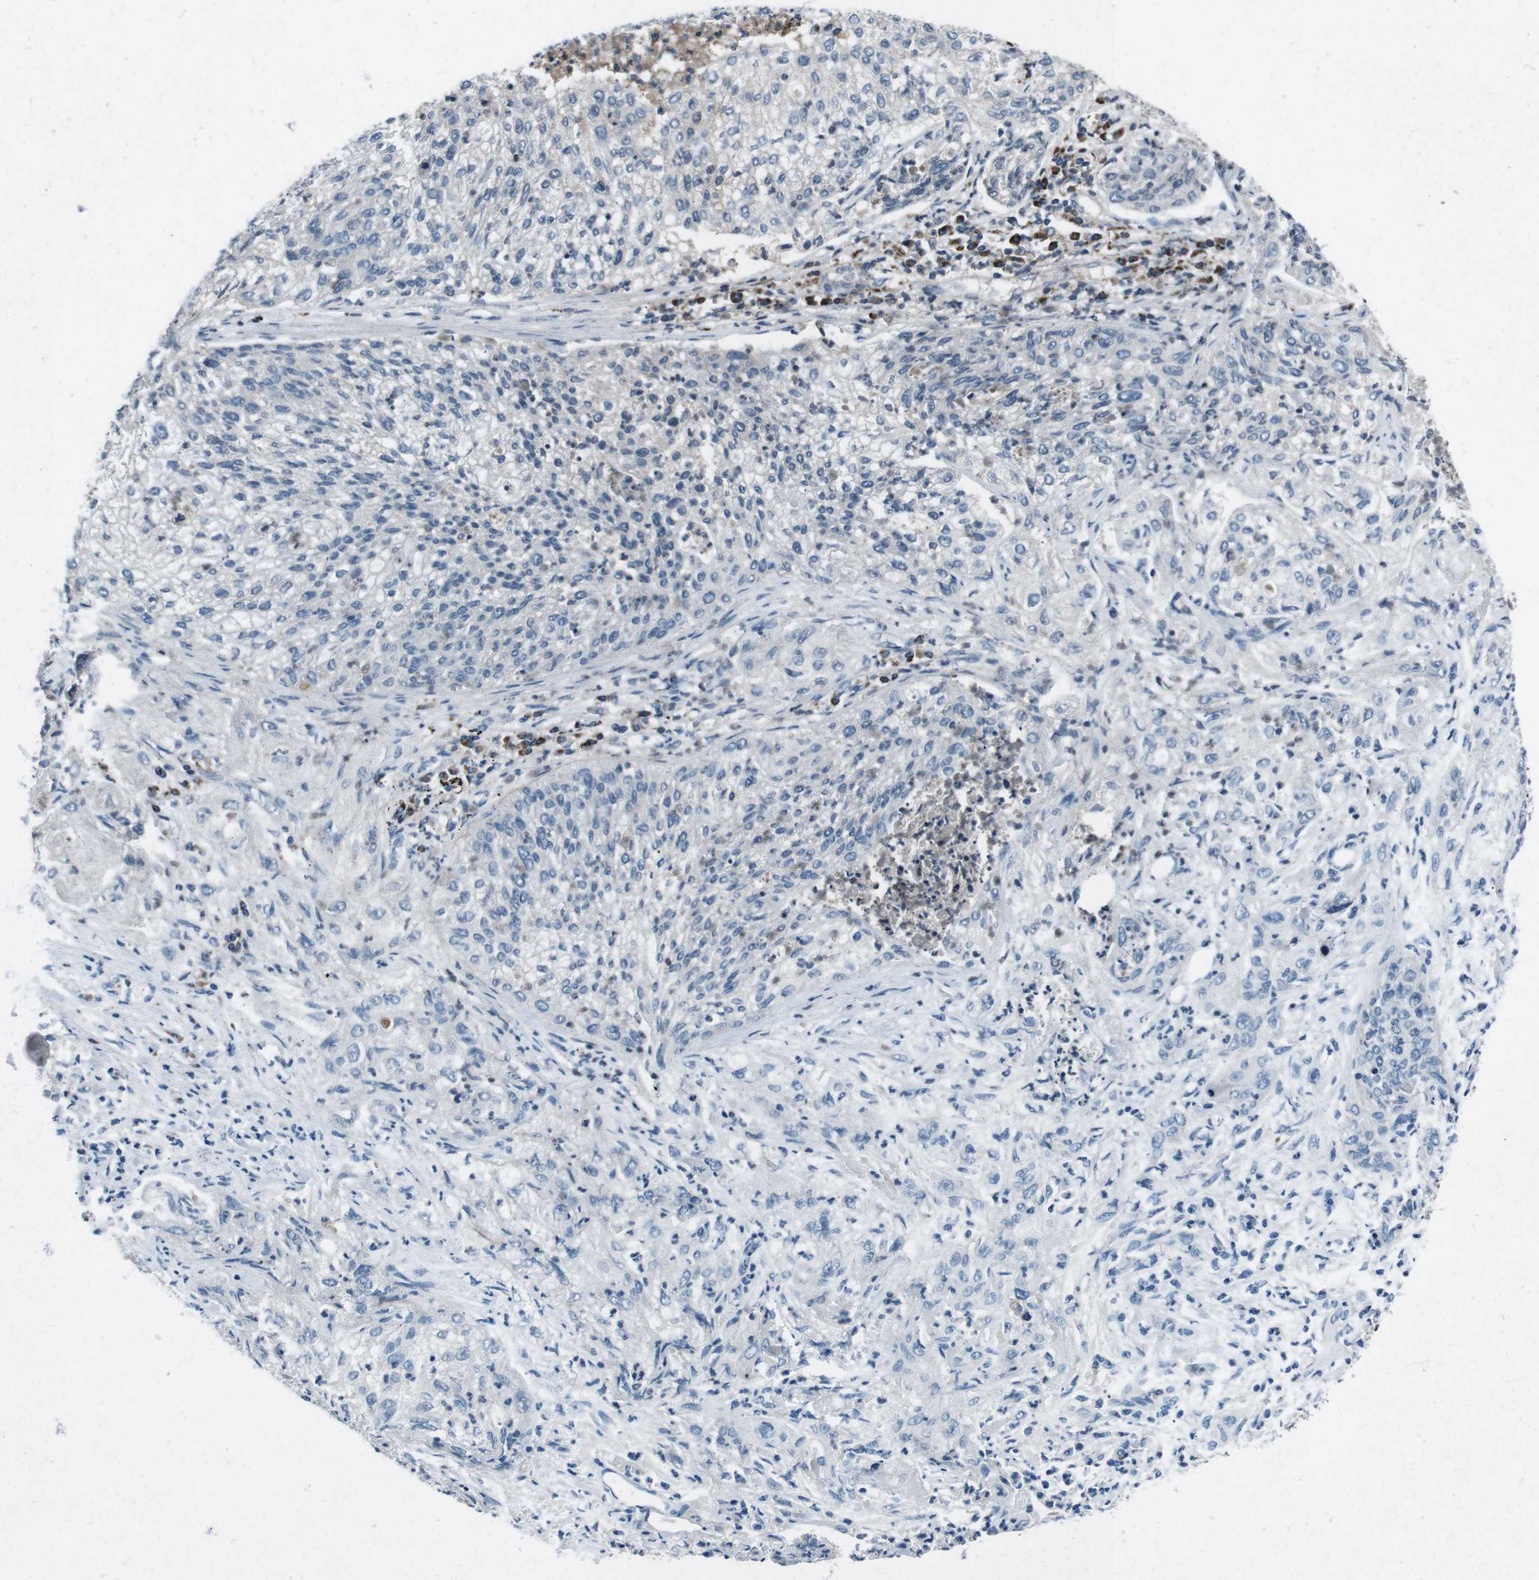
{"staining": {"intensity": "weak", "quantity": "<25%", "location": "cytoplasmic/membranous"}, "tissue": "lung cancer", "cell_type": "Tumor cells", "image_type": "cancer", "snomed": [{"axis": "morphology", "description": "Inflammation, NOS"}, {"axis": "morphology", "description": "Squamous cell carcinoma, NOS"}, {"axis": "topography", "description": "Lymph node"}, {"axis": "topography", "description": "Soft tissue"}, {"axis": "topography", "description": "Lung"}], "caption": "IHC micrograph of neoplastic tissue: human lung cancer stained with DAB (3,3'-diaminobenzidine) exhibits no significant protein expression in tumor cells.", "gene": "CDK16", "patient": {"sex": "male", "age": 66}}